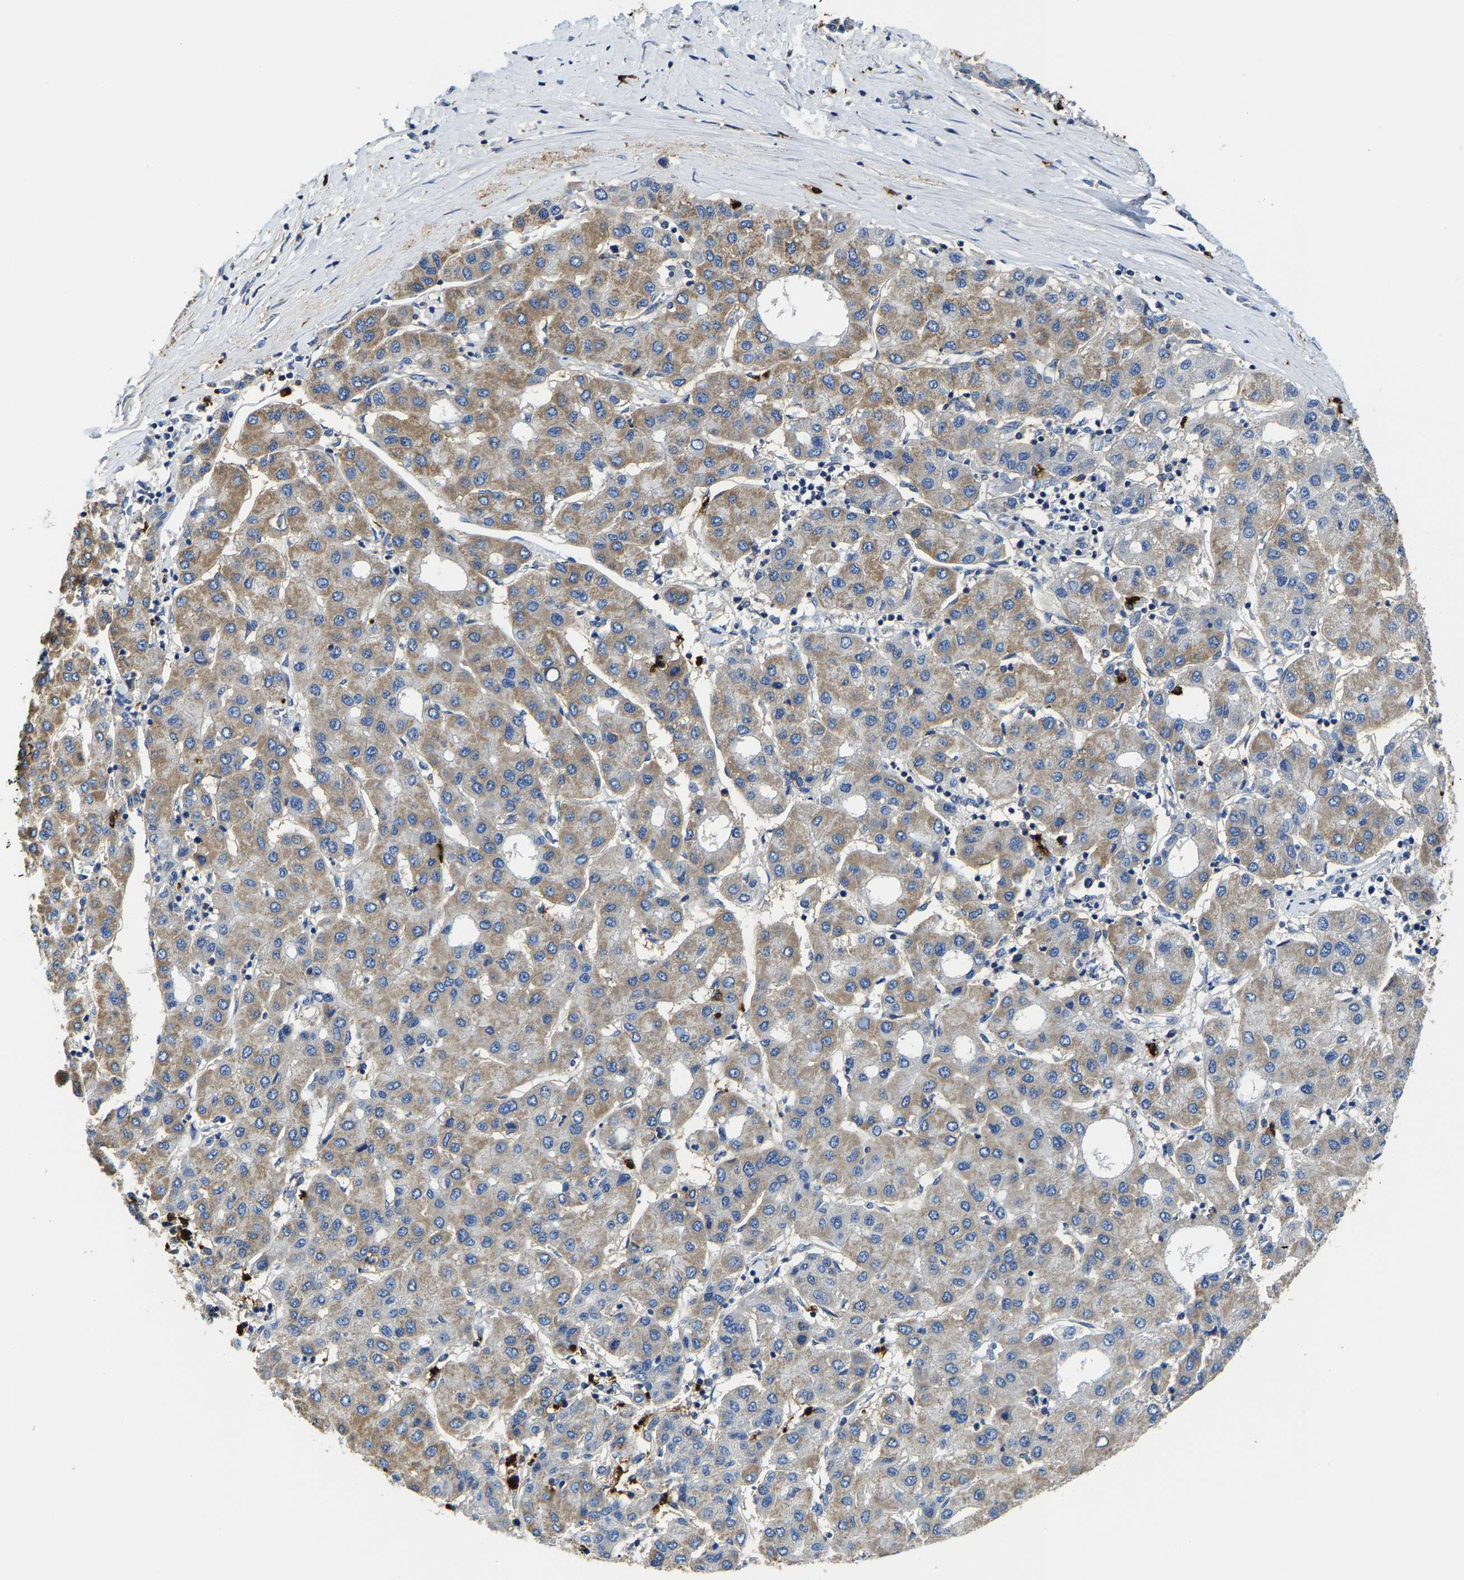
{"staining": {"intensity": "moderate", "quantity": "25%-75%", "location": "cytoplasmic/membranous"}, "tissue": "liver cancer", "cell_type": "Tumor cells", "image_type": "cancer", "snomed": [{"axis": "morphology", "description": "Carcinoma, Hepatocellular, NOS"}, {"axis": "topography", "description": "Liver"}], "caption": "Approximately 25%-75% of tumor cells in hepatocellular carcinoma (liver) exhibit moderate cytoplasmic/membranous protein staining as visualized by brown immunohistochemical staining.", "gene": "TRAF6", "patient": {"sex": "male", "age": 65}}